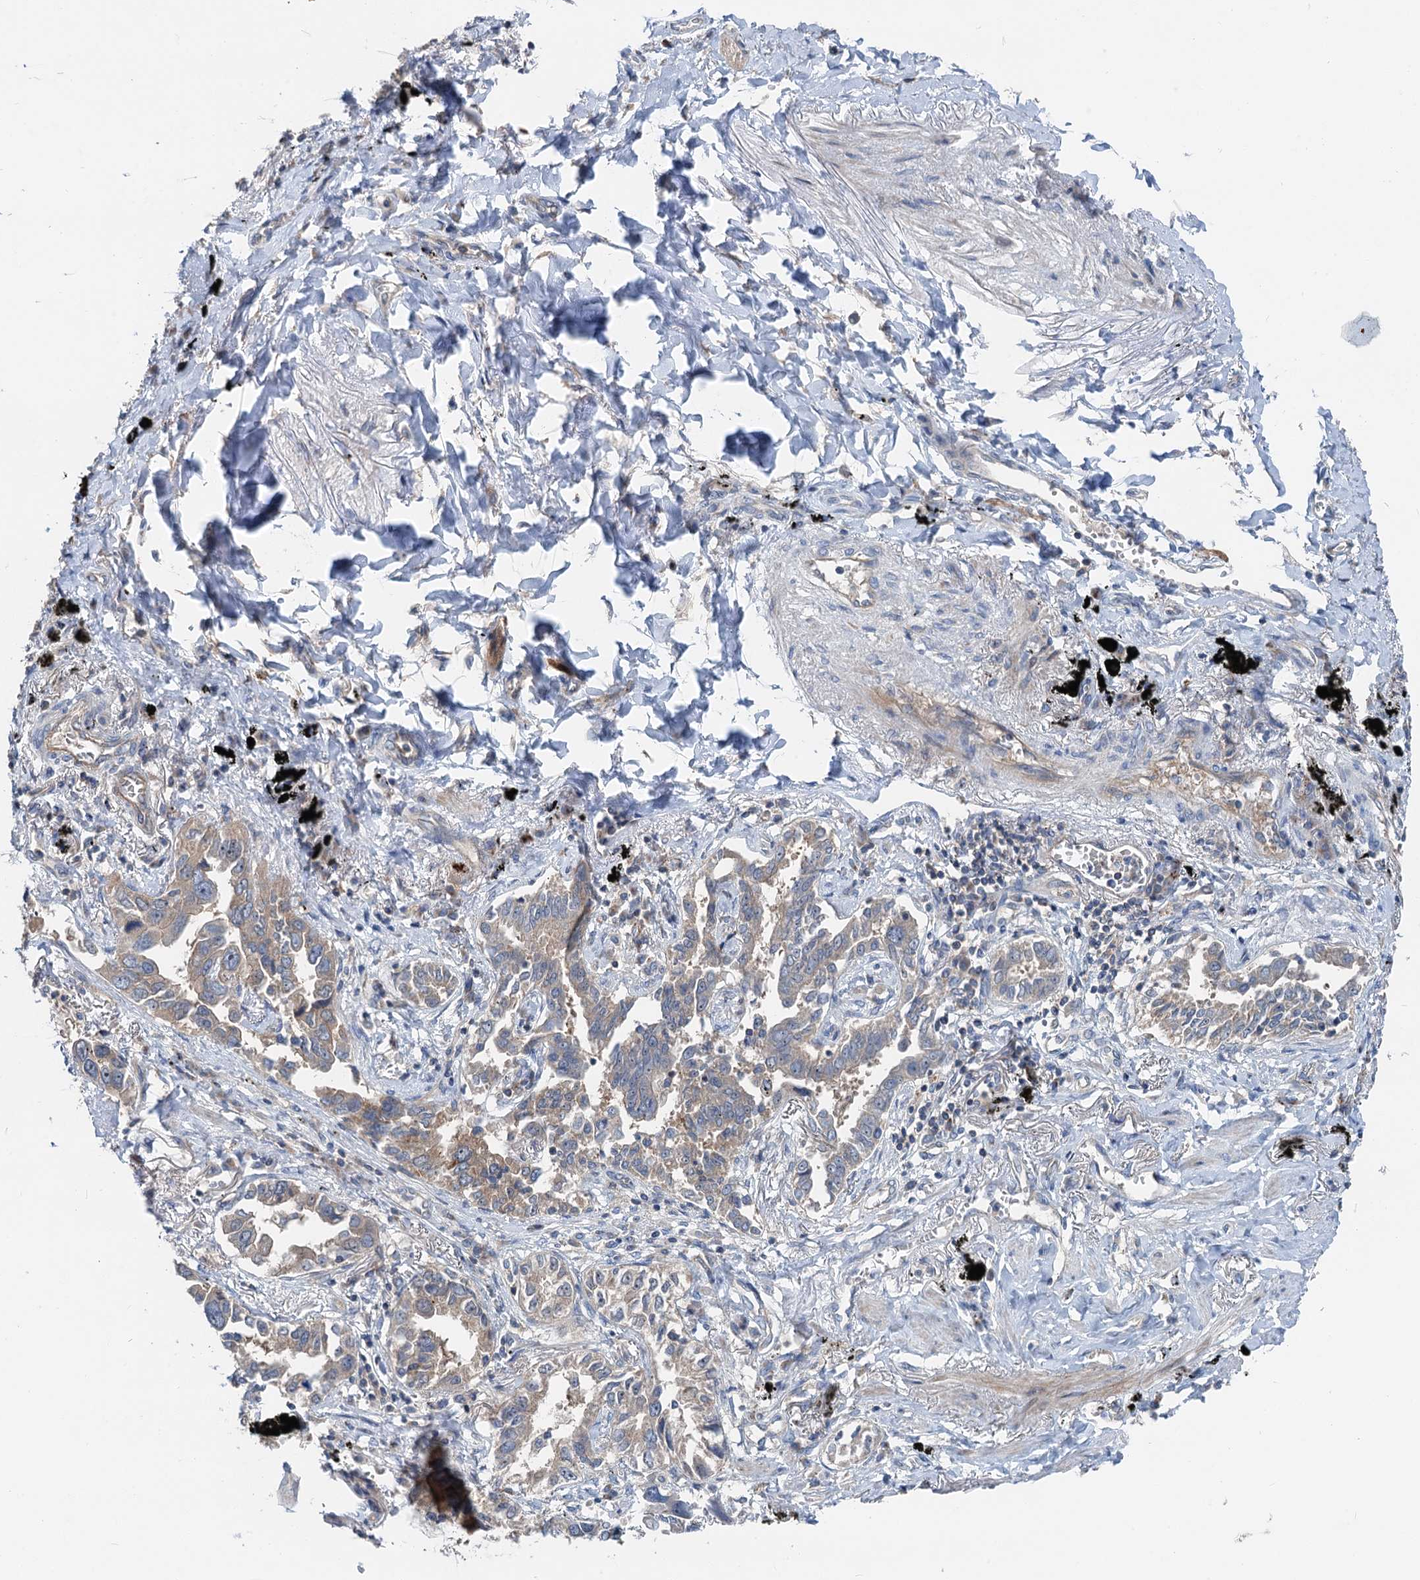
{"staining": {"intensity": "weak", "quantity": "25%-75%", "location": "cytoplasmic/membranous"}, "tissue": "lung cancer", "cell_type": "Tumor cells", "image_type": "cancer", "snomed": [{"axis": "morphology", "description": "Adenocarcinoma, NOS"}, {"axis": "topography", "description": "Lung"}], "caption": "Lung cancer stained with a protein marker demonstrates weak staining in tumor cells.", "gene": "ANKRD26", "patient": {"sex": "male", "age": 67}}